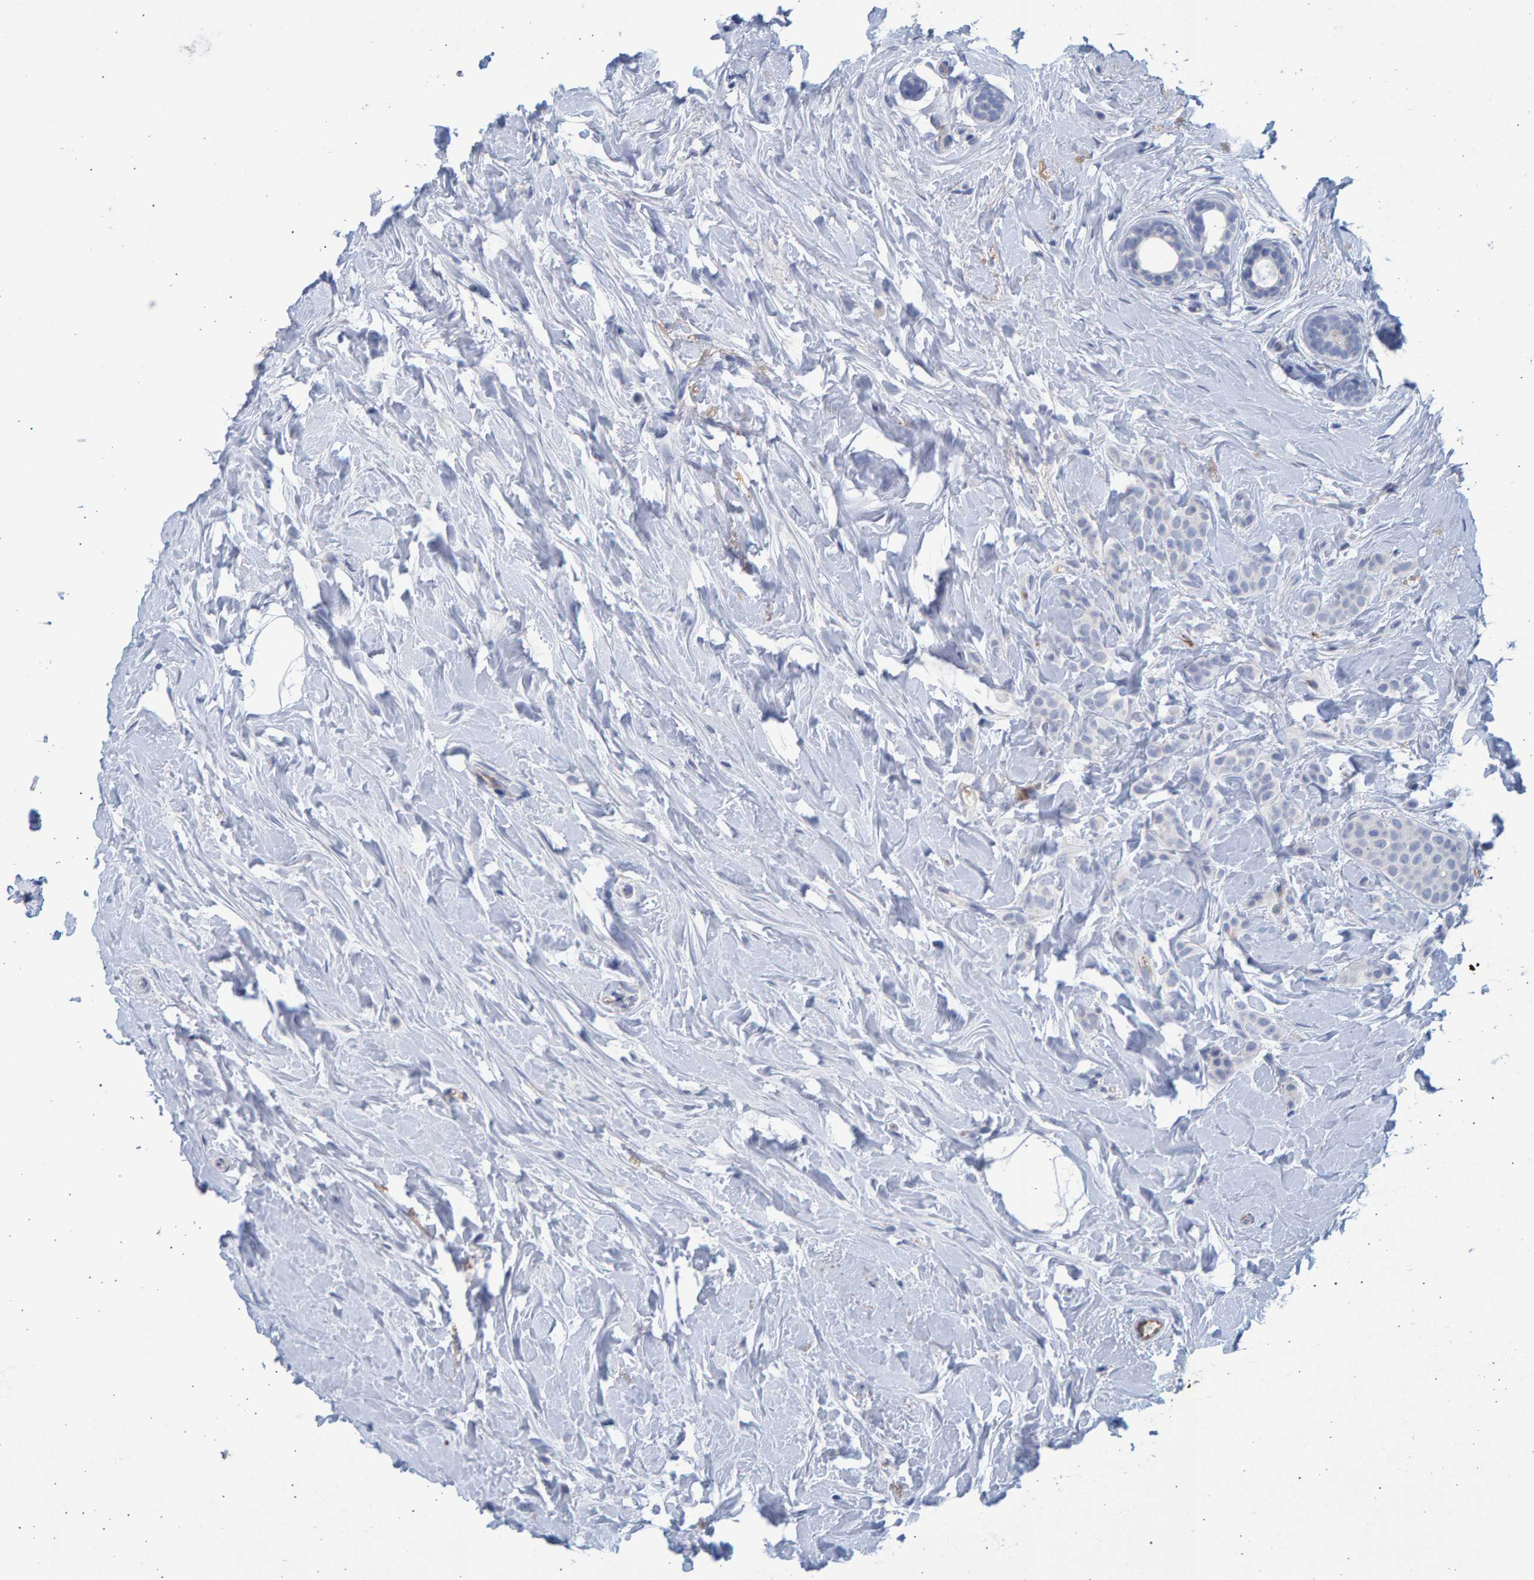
{"staining": {"intensity": "negative", "quantity": "none", "location": "none"}, "tissue": "breast cancer", "cell_type": "Tumor cells", "image_type": "cancer", "snomed": [{"axis": "morphology", "description": "Lobular carcinoma, in situ"}, {"axis": "morphology", "description": "Lobular carcinoma"}, {"axis": "topography", "description": "Breast"}], "caption": "Human breast cancer (lobular carcinoma) stained for a protein using immunohistochemistry shows no expression in tumor cells.", "gene": "SLC34A3", "patient": {"sex": "female", "age": 41}}